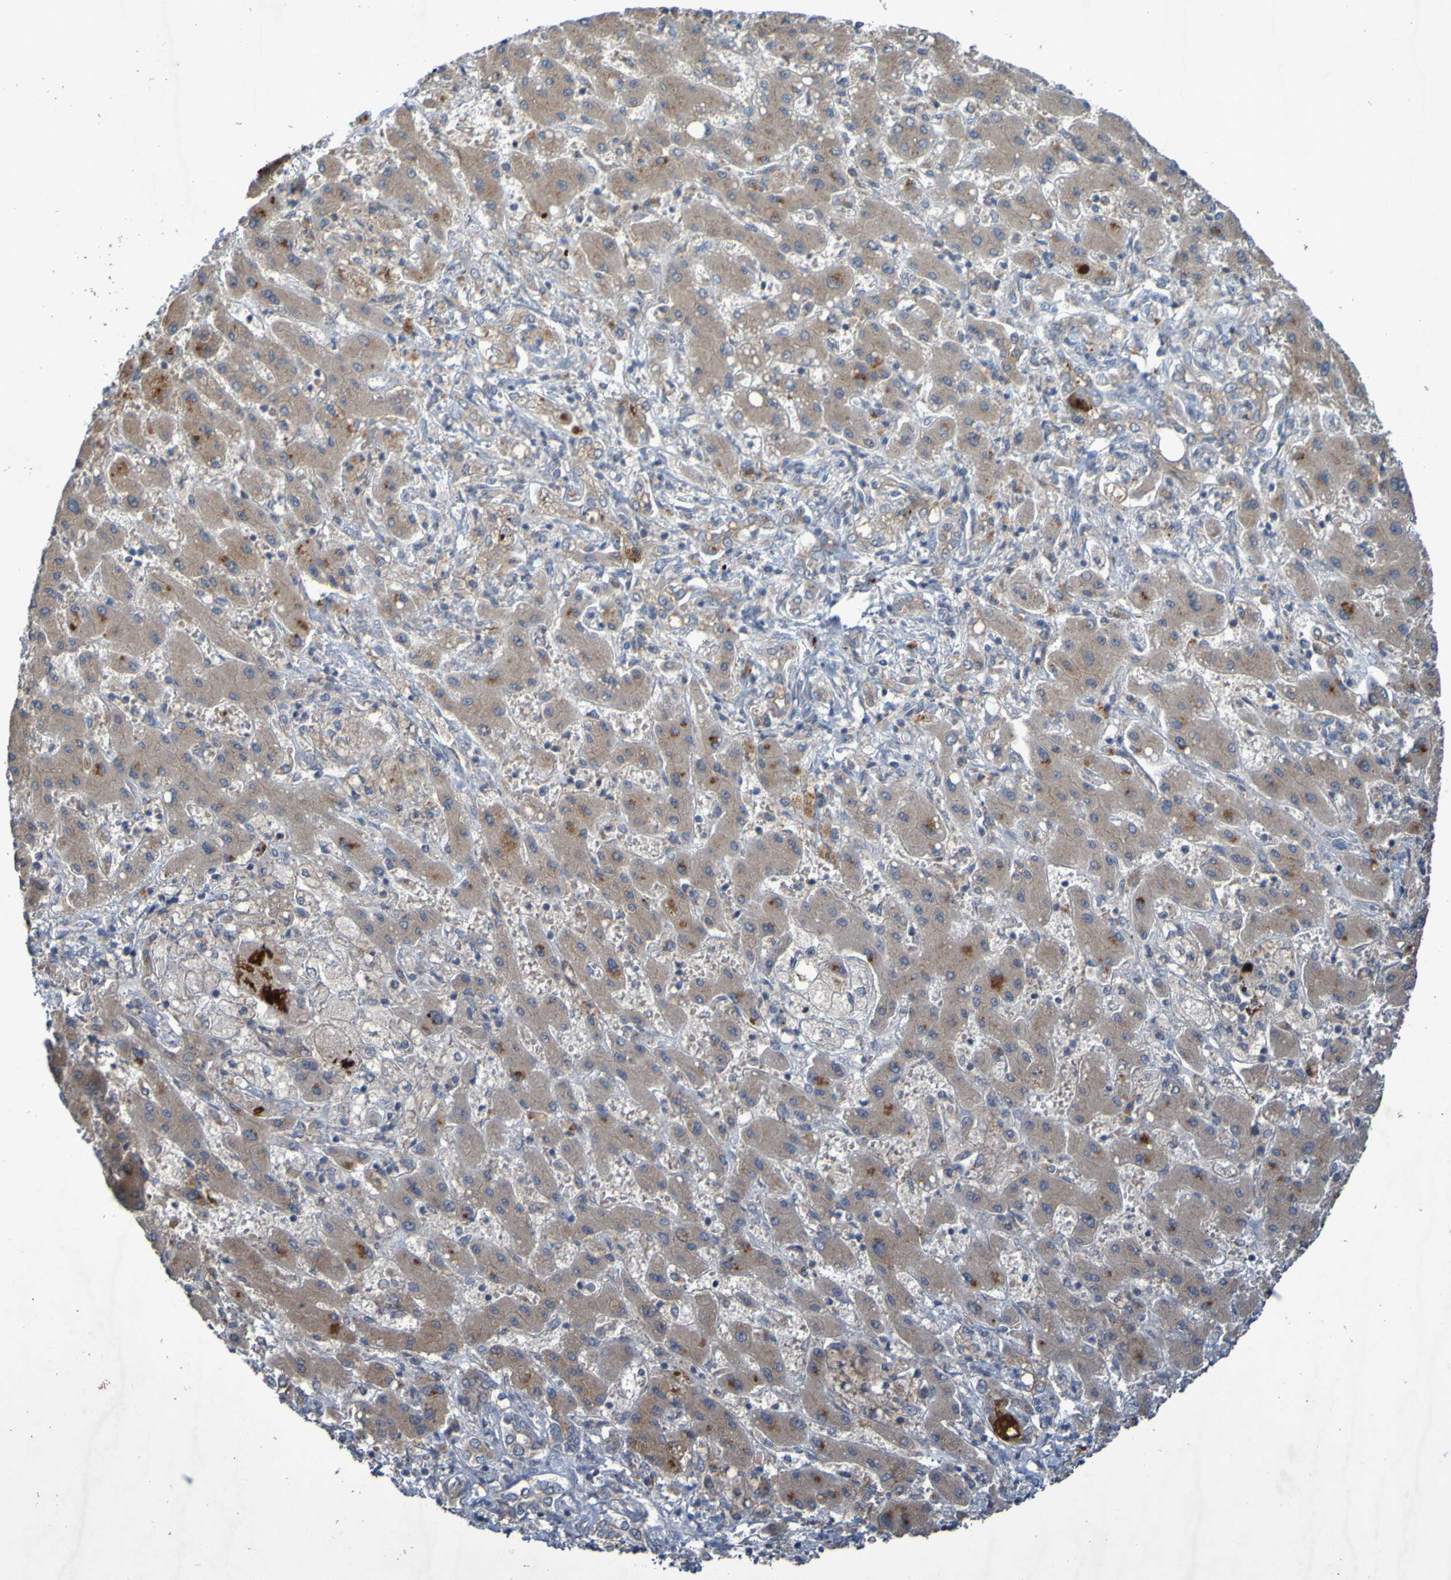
{"staining": {"intensity": "weak", "quantity": ">75%", "location": "cytoplasmic/membranous"}, "tissue": "liver cancer", "cell_type": "Tumor cells", "image_type": "cancer", "snomed": [{"axis": "morphology", "description": "Cholangiocarcinoma"}, {"axis": "topography", "description": "Liver"}], "caption": "DAB immunohistochemical staining of human liver cancer shows weak cytoplasmic/membranous protein positivity in approximately >75% of tumor cells.", "gene": "ANGPT4", "patient": {"sex": "male", "age": 50}}